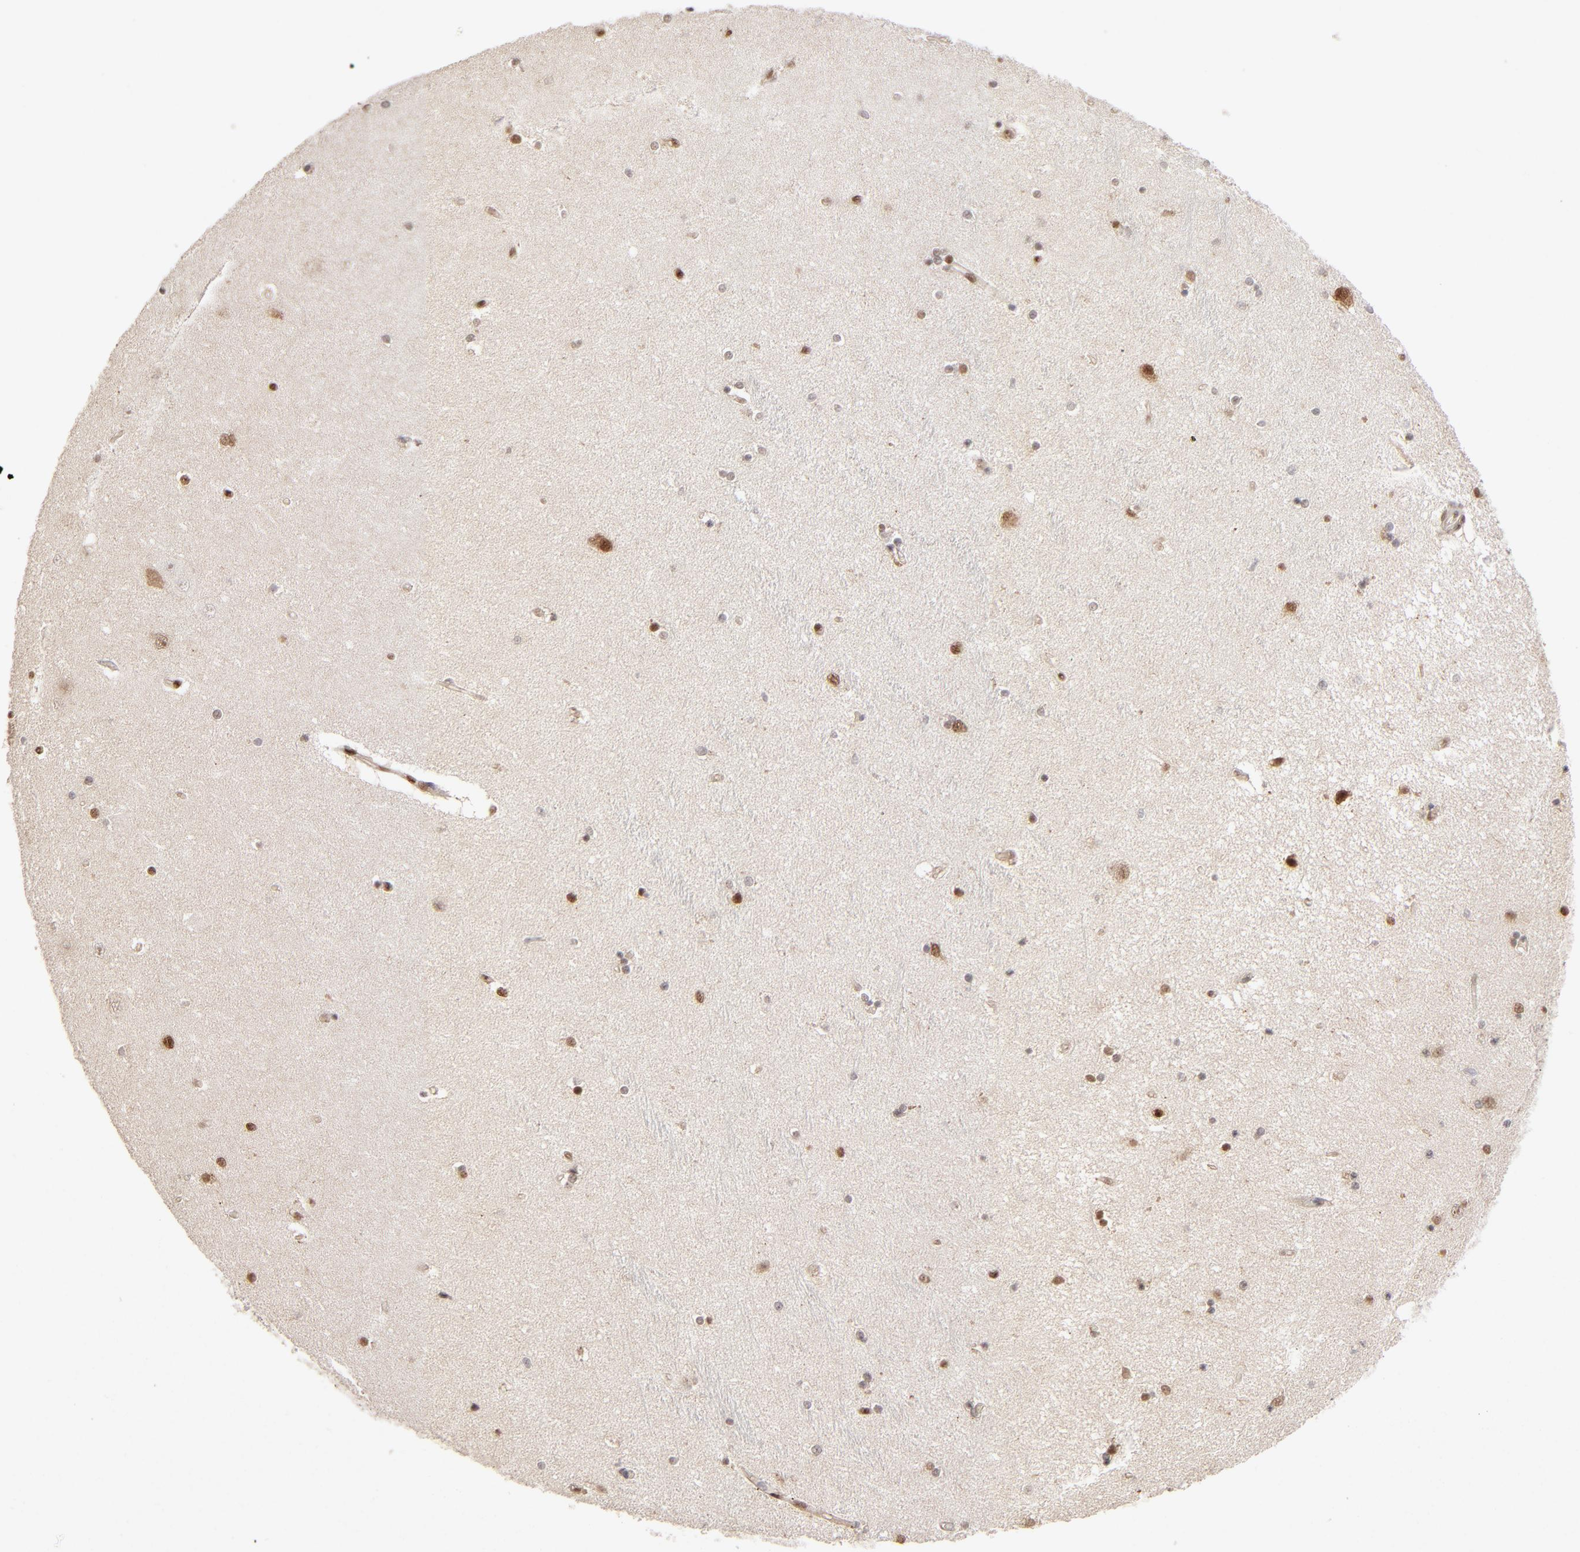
{"staining": {"intensity": "moderate", "quantity": "25%-75%", "location": "nuclear"}, "tissue": "hippocampus", "cell_type": "Glial cells", "image_type": "normal", "snomed": [{"axis": "morphology", "description": "Normal tissue, NOS"}, {"axis": "topography", "description": "Hippocampus"}], "caption": "Immunohistochemistry of normal hippocampus displays medium levels of moderate nuclear expression in about 25%-75% of glial cells. The staining was performed using DAB (3,3'-diaminobenzidine), with brown indicating positive protein expression. Nuclei are stained blue with hematoxylin.", "gene": "NFIB", "patient": {"sex": "female", "age": 54}}